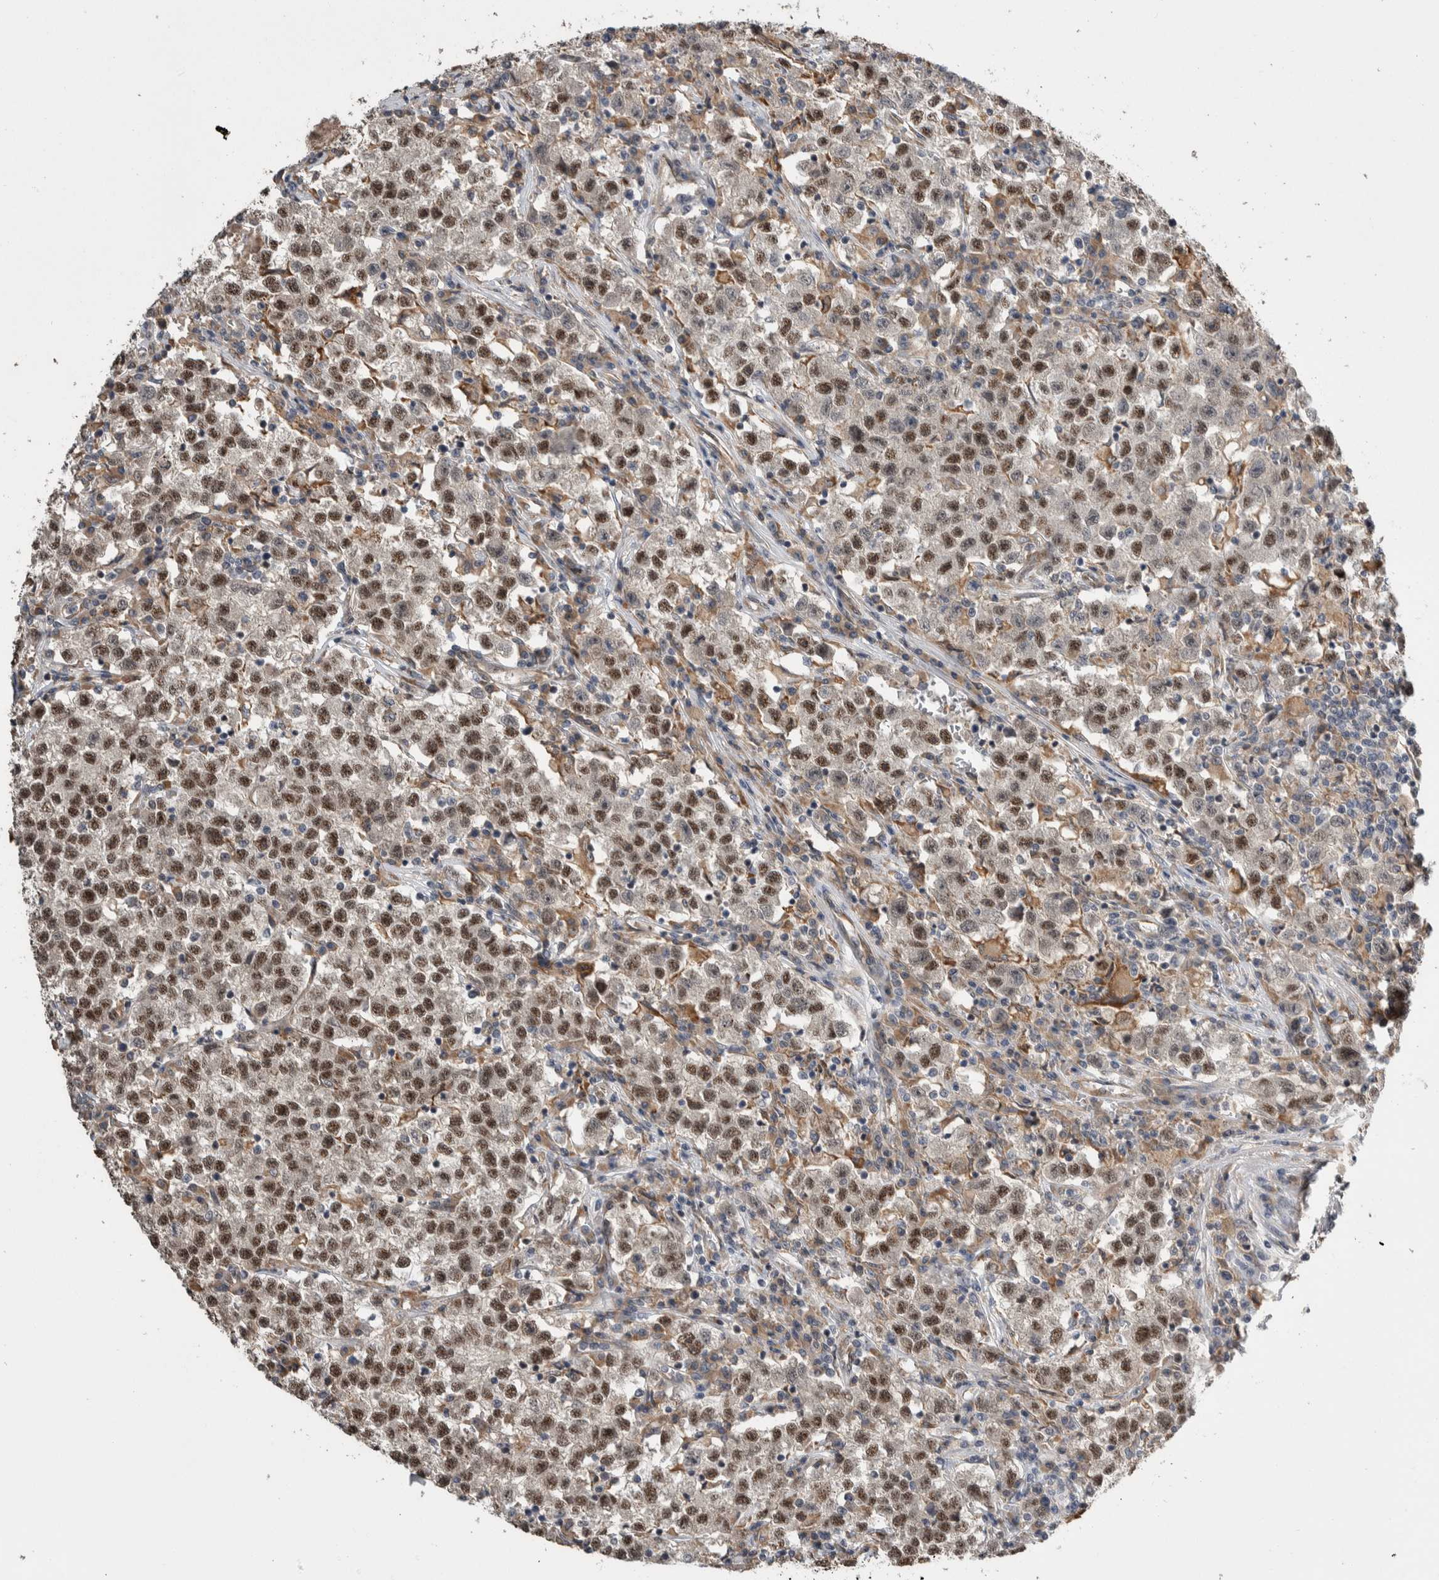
{"staining": {"intensity": "moderate", "quantity": ">75%", "location": "nuclear"}, "tissue": "testis cancer", "cell_type": "Tumor cells", "image_type": "cancer", "snomed": [{"axis": "morphology", "description": "Seminoma, NOS"}, {"axis": "topography", "description": "Testis"}], "caption": "Testis cancer stained for a protein (brown) exhibits moderate nuclear positive expression in about >75% of tumor cells.", "gene": "PRDM4", "patient": {"sex": "male", "age": 22}}